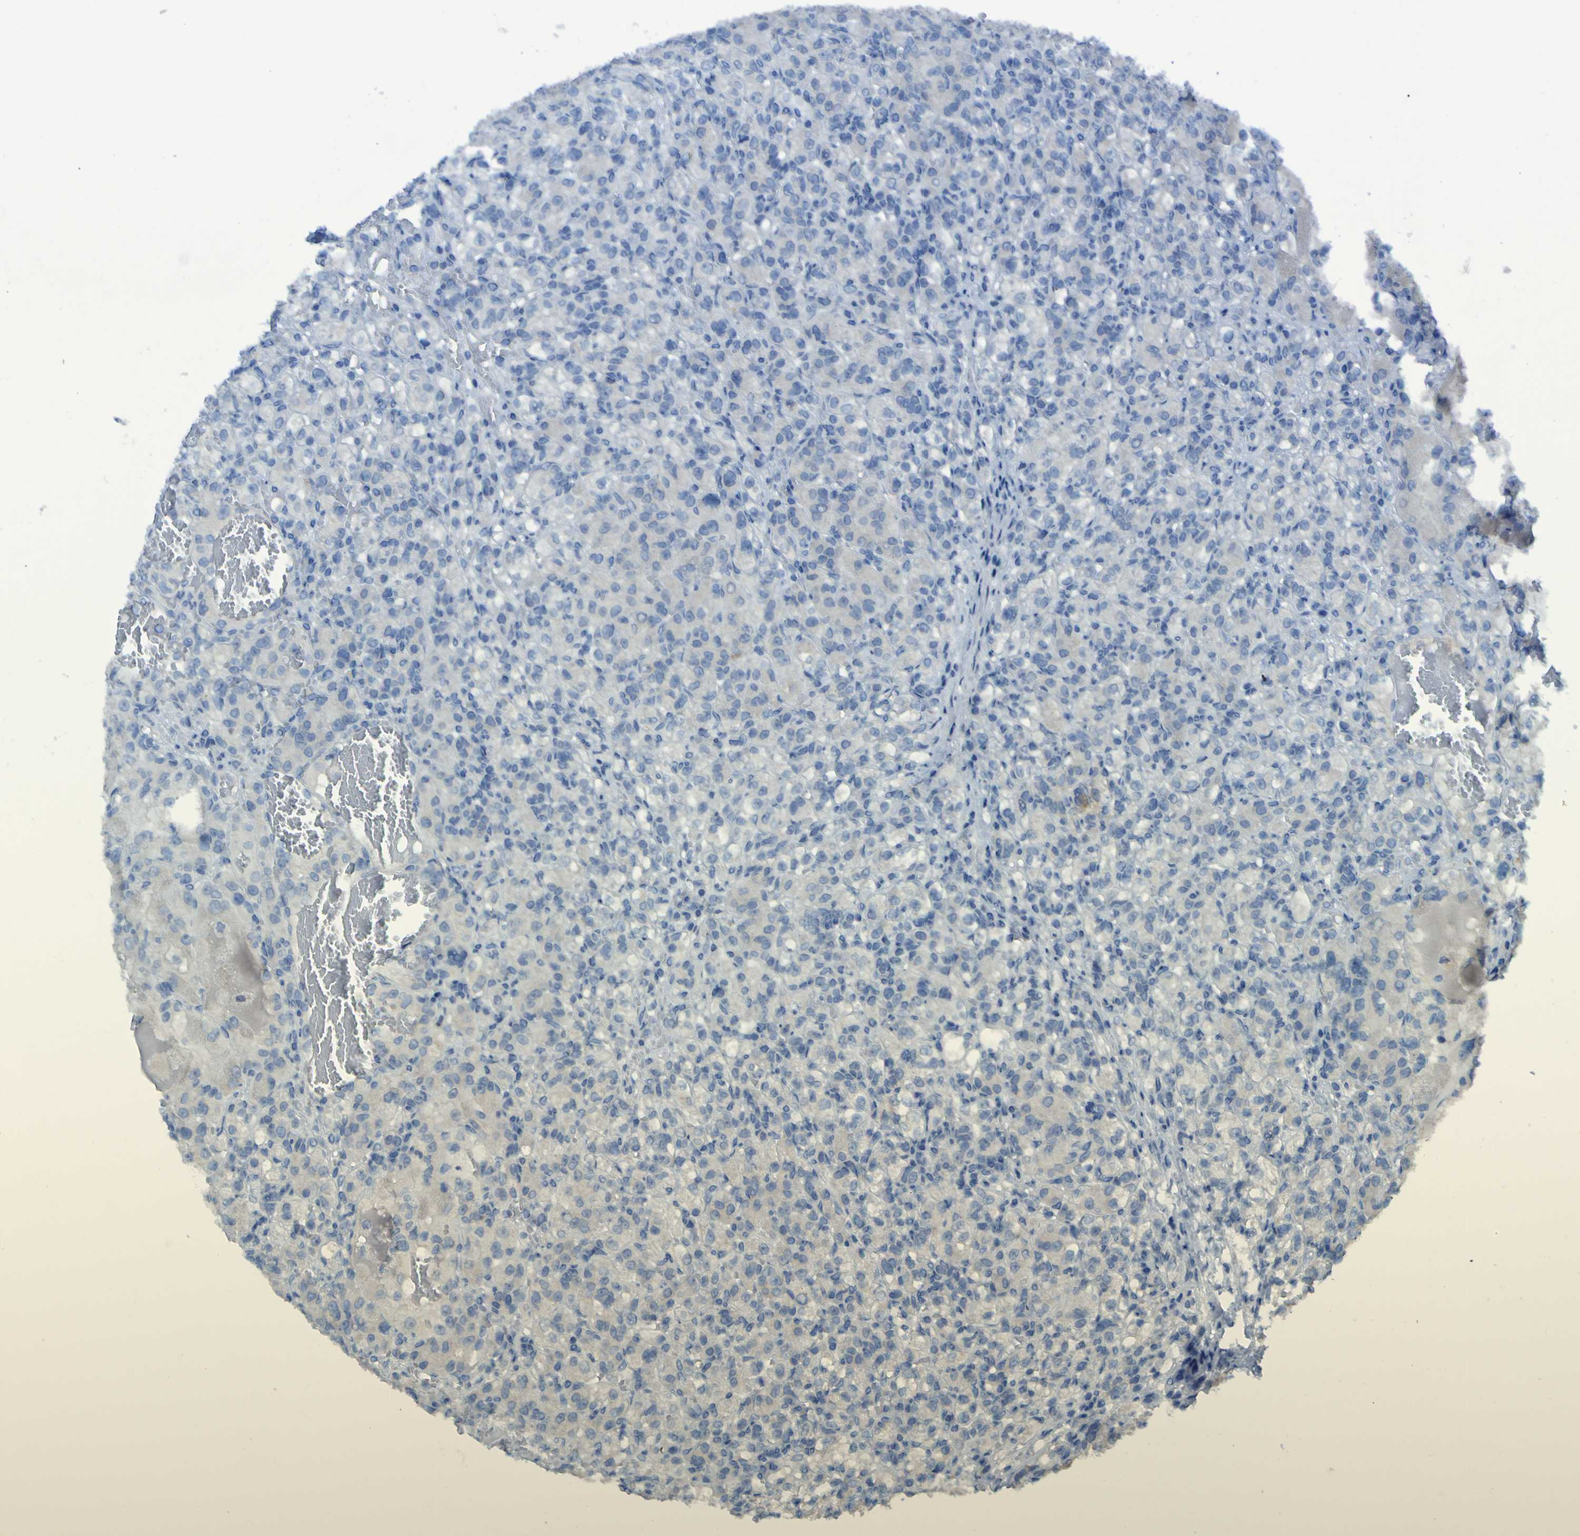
{"staining": {"intensity": "weak", "quantity": "<25%", "location": "cytoplasmic/membranous"}, "tissue": "renal cancer", "cell_type": "Tumor cells", "image_type": "cancer", "snomed": [{"axis": "morphology", "description": "Adenocarcinoma, NOS"}, {"axis": "topography", "description": "Kidney"}], "caption": "Tumor cells show no significant staining in adenocarcinoma (renal). (Stains: DAB immunohistochemistry (IHC) with hematoxylin counter stain, Microscopy: brightfield microscopy at high magnification).", "gene": "CLDN18", "patient": {"sex": "male", "age": 61}}